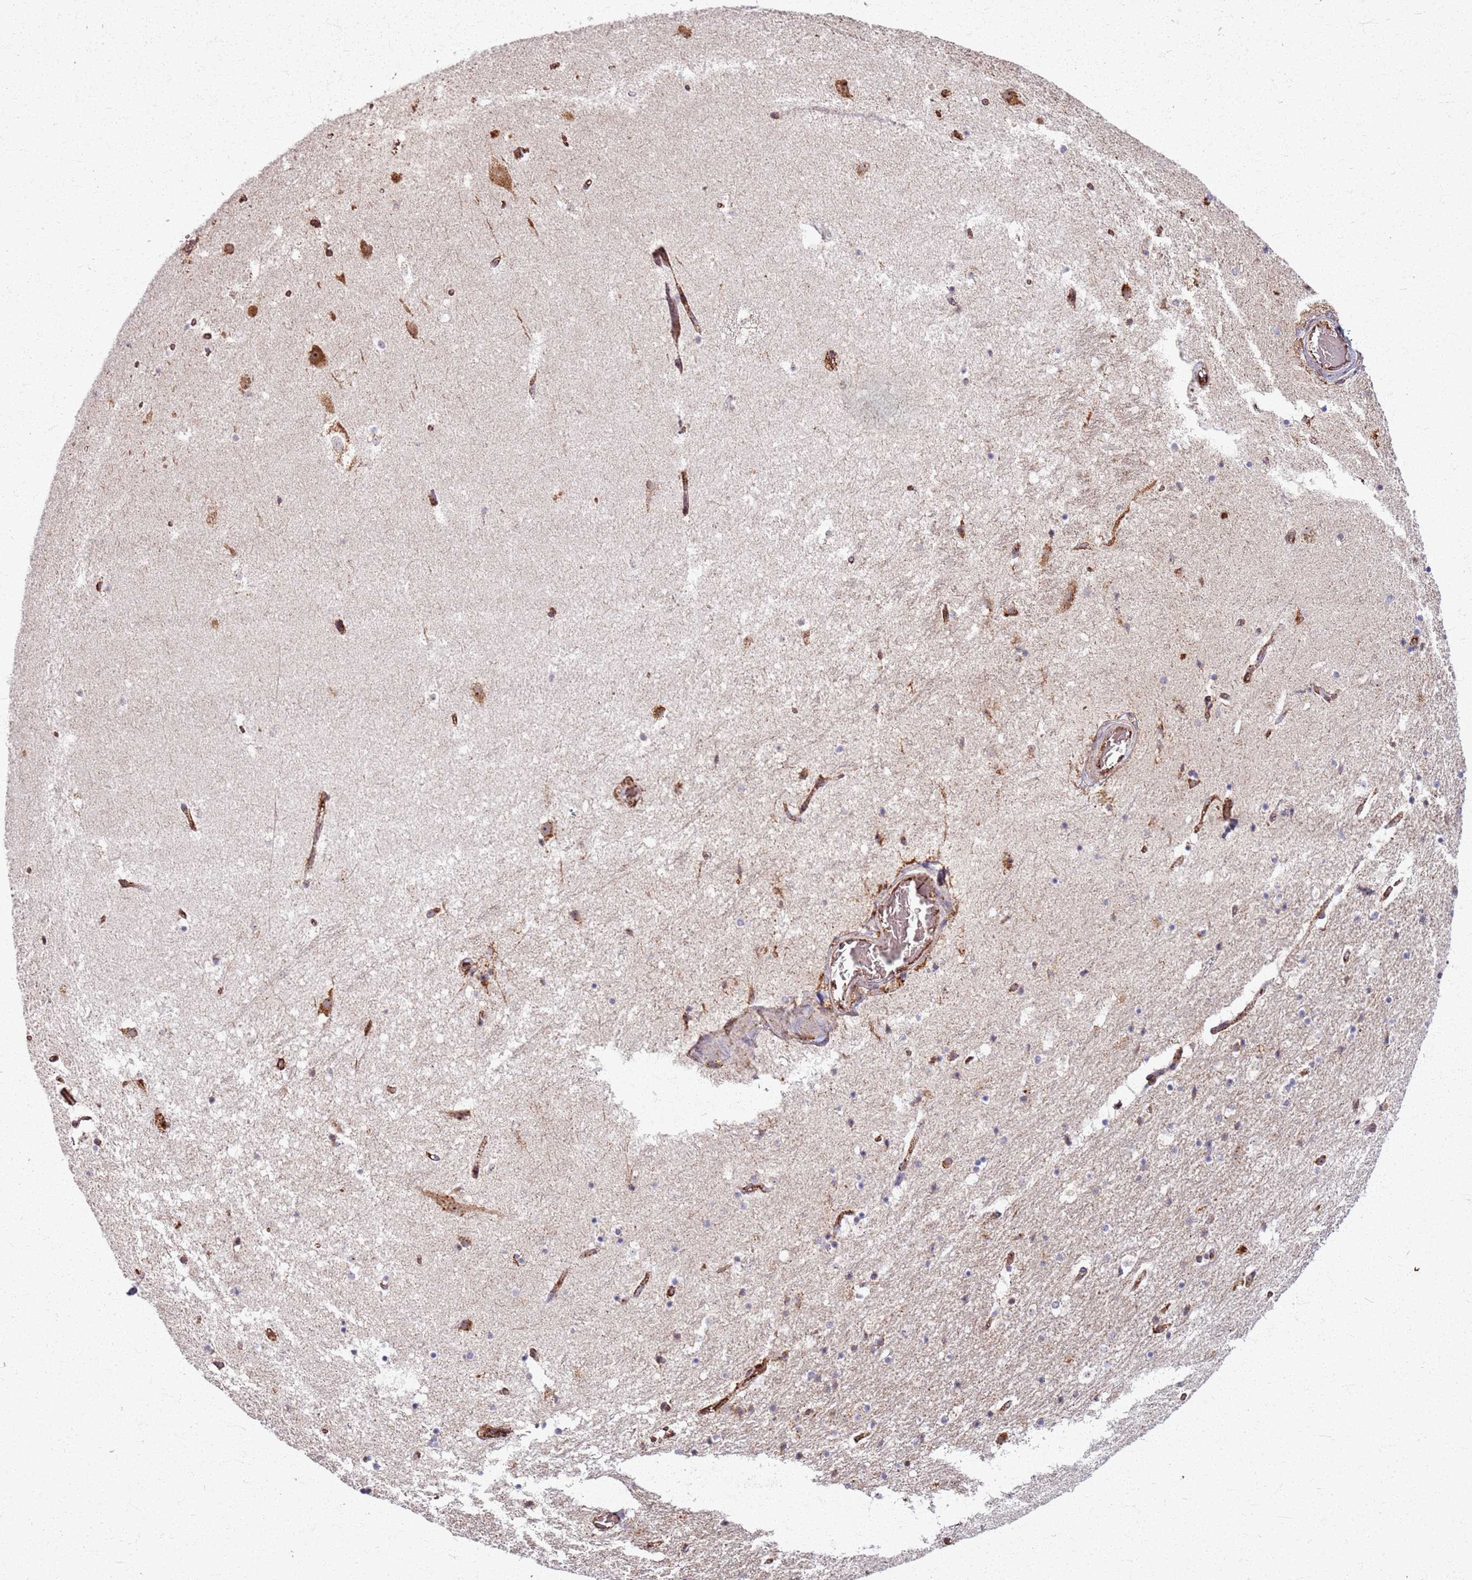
{"staining": {"intensity": "strong", "quantity": "<25%", "location": "cytoplasmic/membranous,nuclear"}, "tissue": "hippocampus", "cell_type": "Glial cells", "image_type": "normal", "snomed": [{"axis": "morphology", "description": "Normal tissue, NOS"}, {"axis": "topography", "description": "Hippocampus"}], "caption": "Immunohistochemical staining of unremarkable hippocampus shows <25% levels of strong cytoplasmic/membranous,nuclear protein positivity in approximately <25% of glial cells.", "gene": "KRI1", "patient": {"sex": "female", "age": 52}}